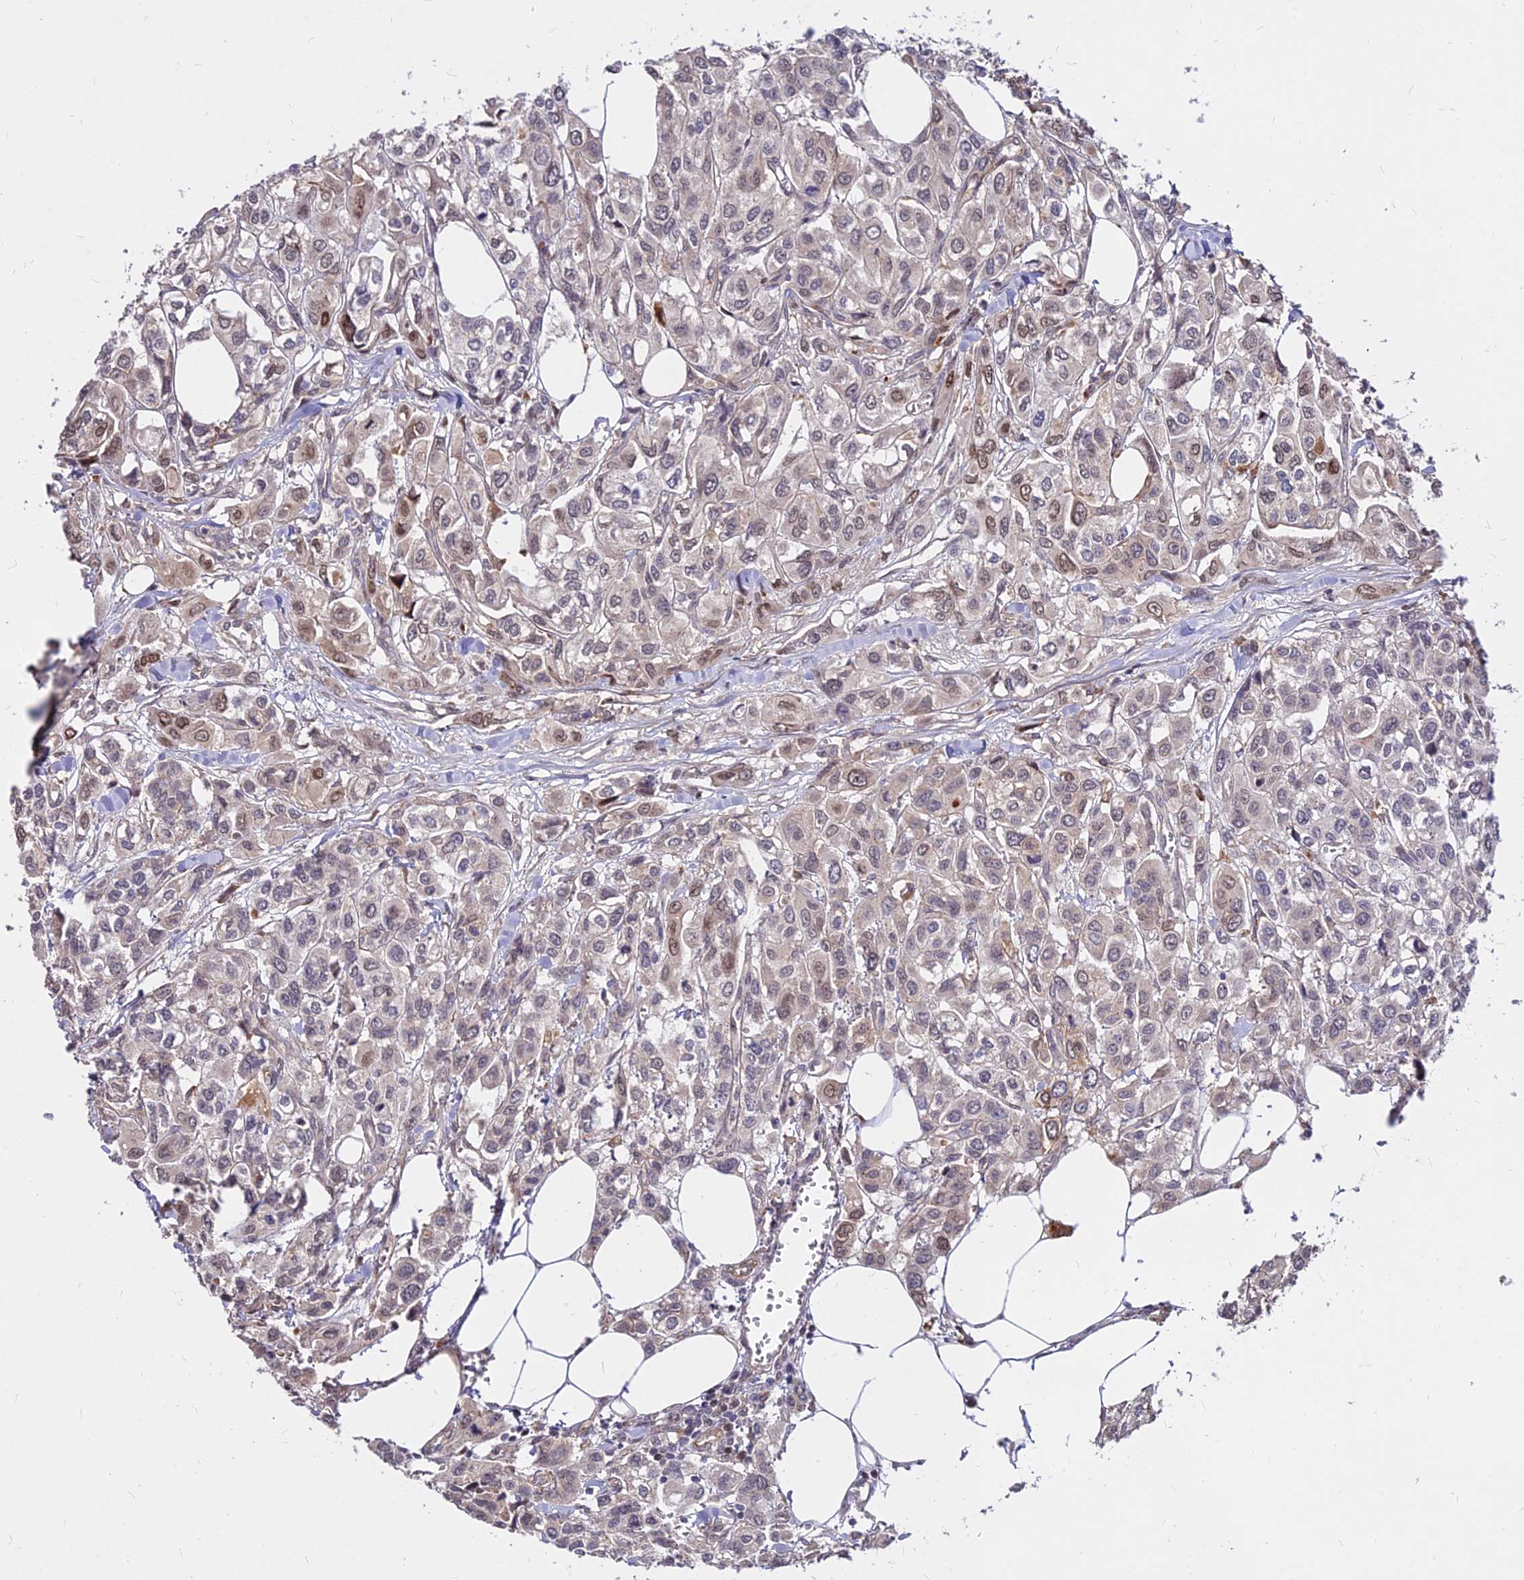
{"staining": {"intensity": "weak", "quantity": "<25%", "location": "cytoplasmic/membranous,nuclear"}, "tissue": "urothelial cancer", "cell_type": "Tumor cells", "image_type": "cancer", "snomed": [{"axis": "morphology", "description": "Urothelial carcinoma, High grade"}, {"axis": "topography", "description": "Urinary bladder"}], "caption": "Tumor cells are negative for protein expression in human urothelial cancer. (Brightfield microscopy of DAB (3,3'-diaminobenzidine) immunohistochemistry (IHC) at high magnification).", "gene": "C11orf68", "patient": {"sex": "male", "age": 67}}